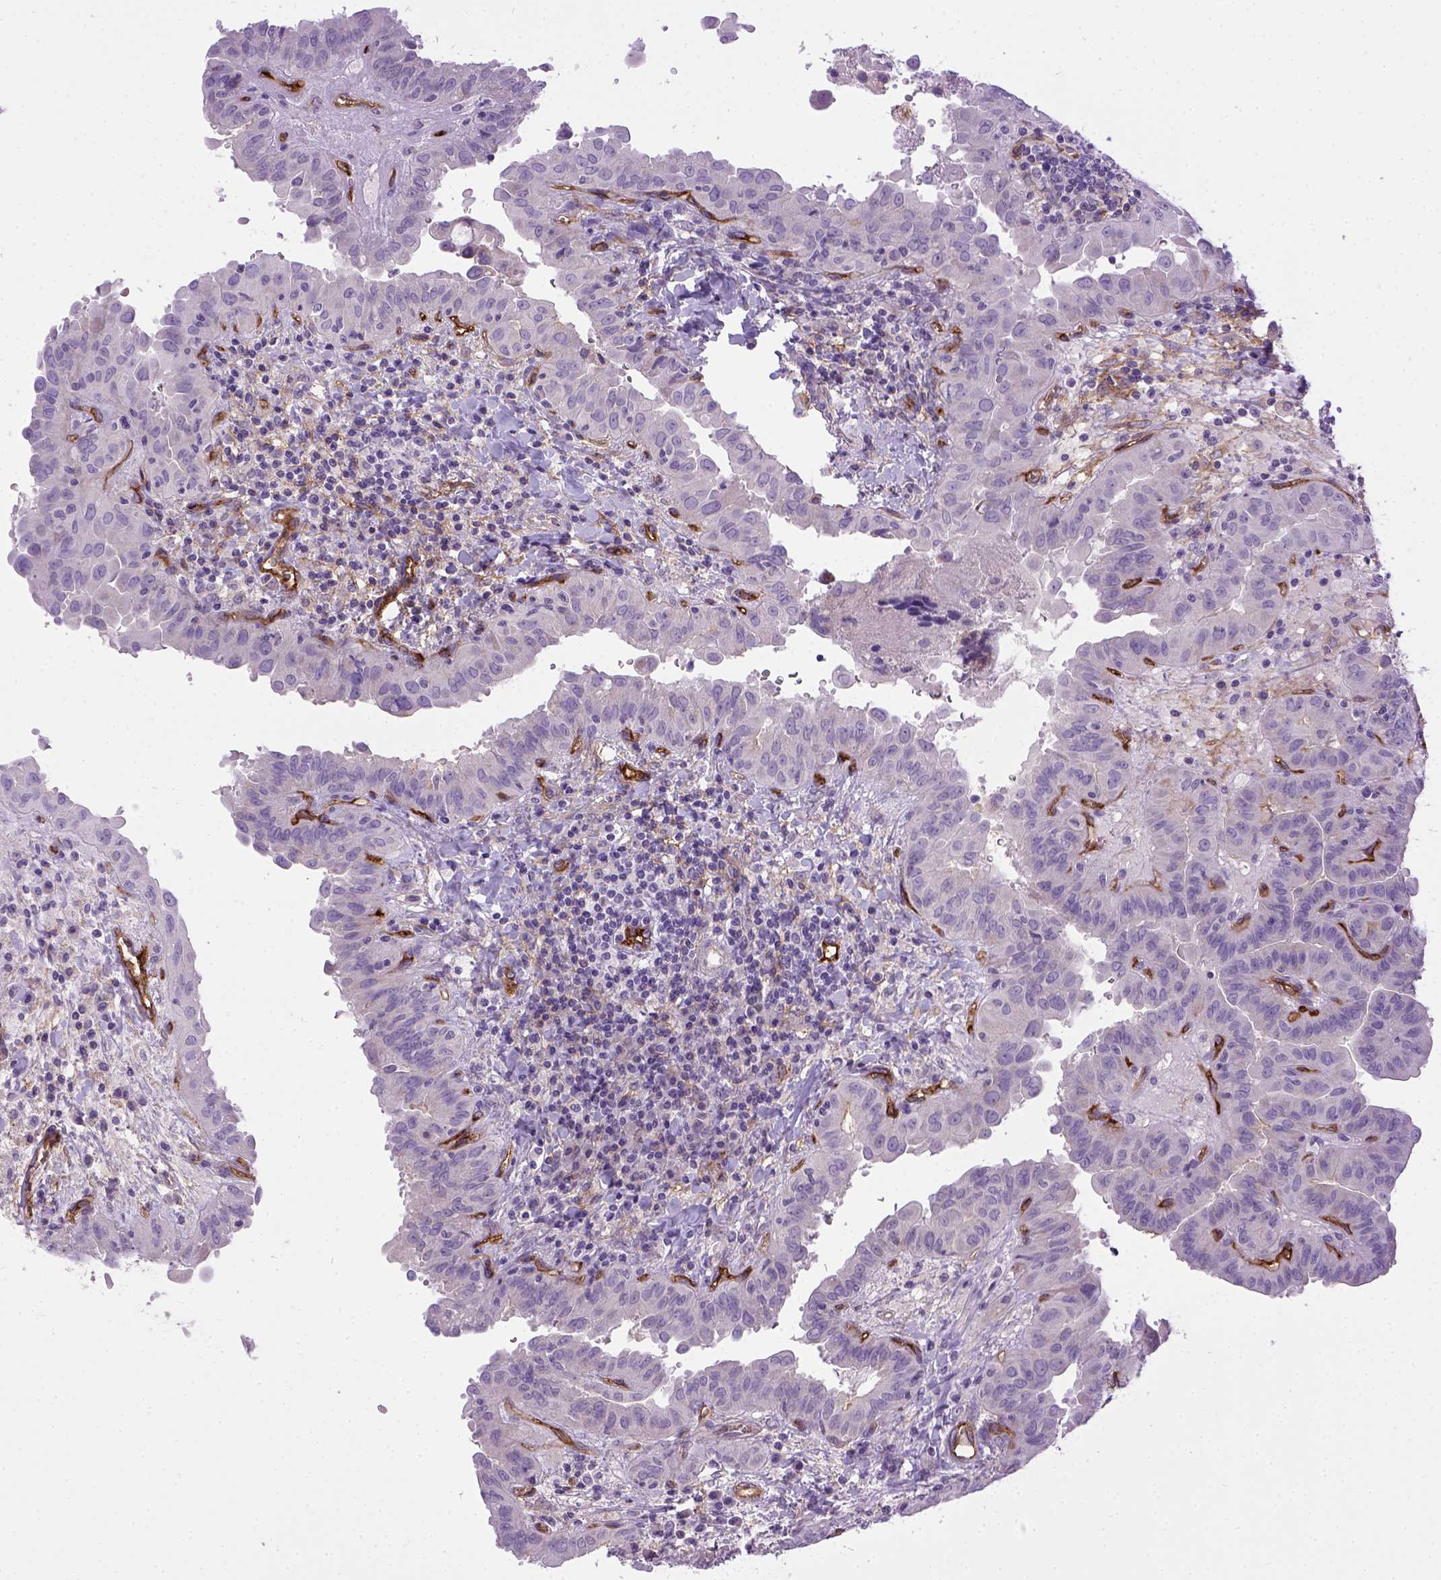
{"staining": {"intensity": "negative", "quantity": "none", "location": "none"}, "tissue": "thyroid cancer", "cell_type": "Tumor cells", "image_type": "cancer", "snomed": [{"axis": "morphology", "description": "Papillary adenocarcinoma, NOS"}, {"axis": "topography", "description": "Thyroid gland"}], "caption": "This is an immunohistochemistry (IHC) micrograph of thyroid cancer (papillary adenocarcinoma). There is no staining in tumor cells.", "gene": "ENG", "patient": {"sex": "female", "age": 37}}